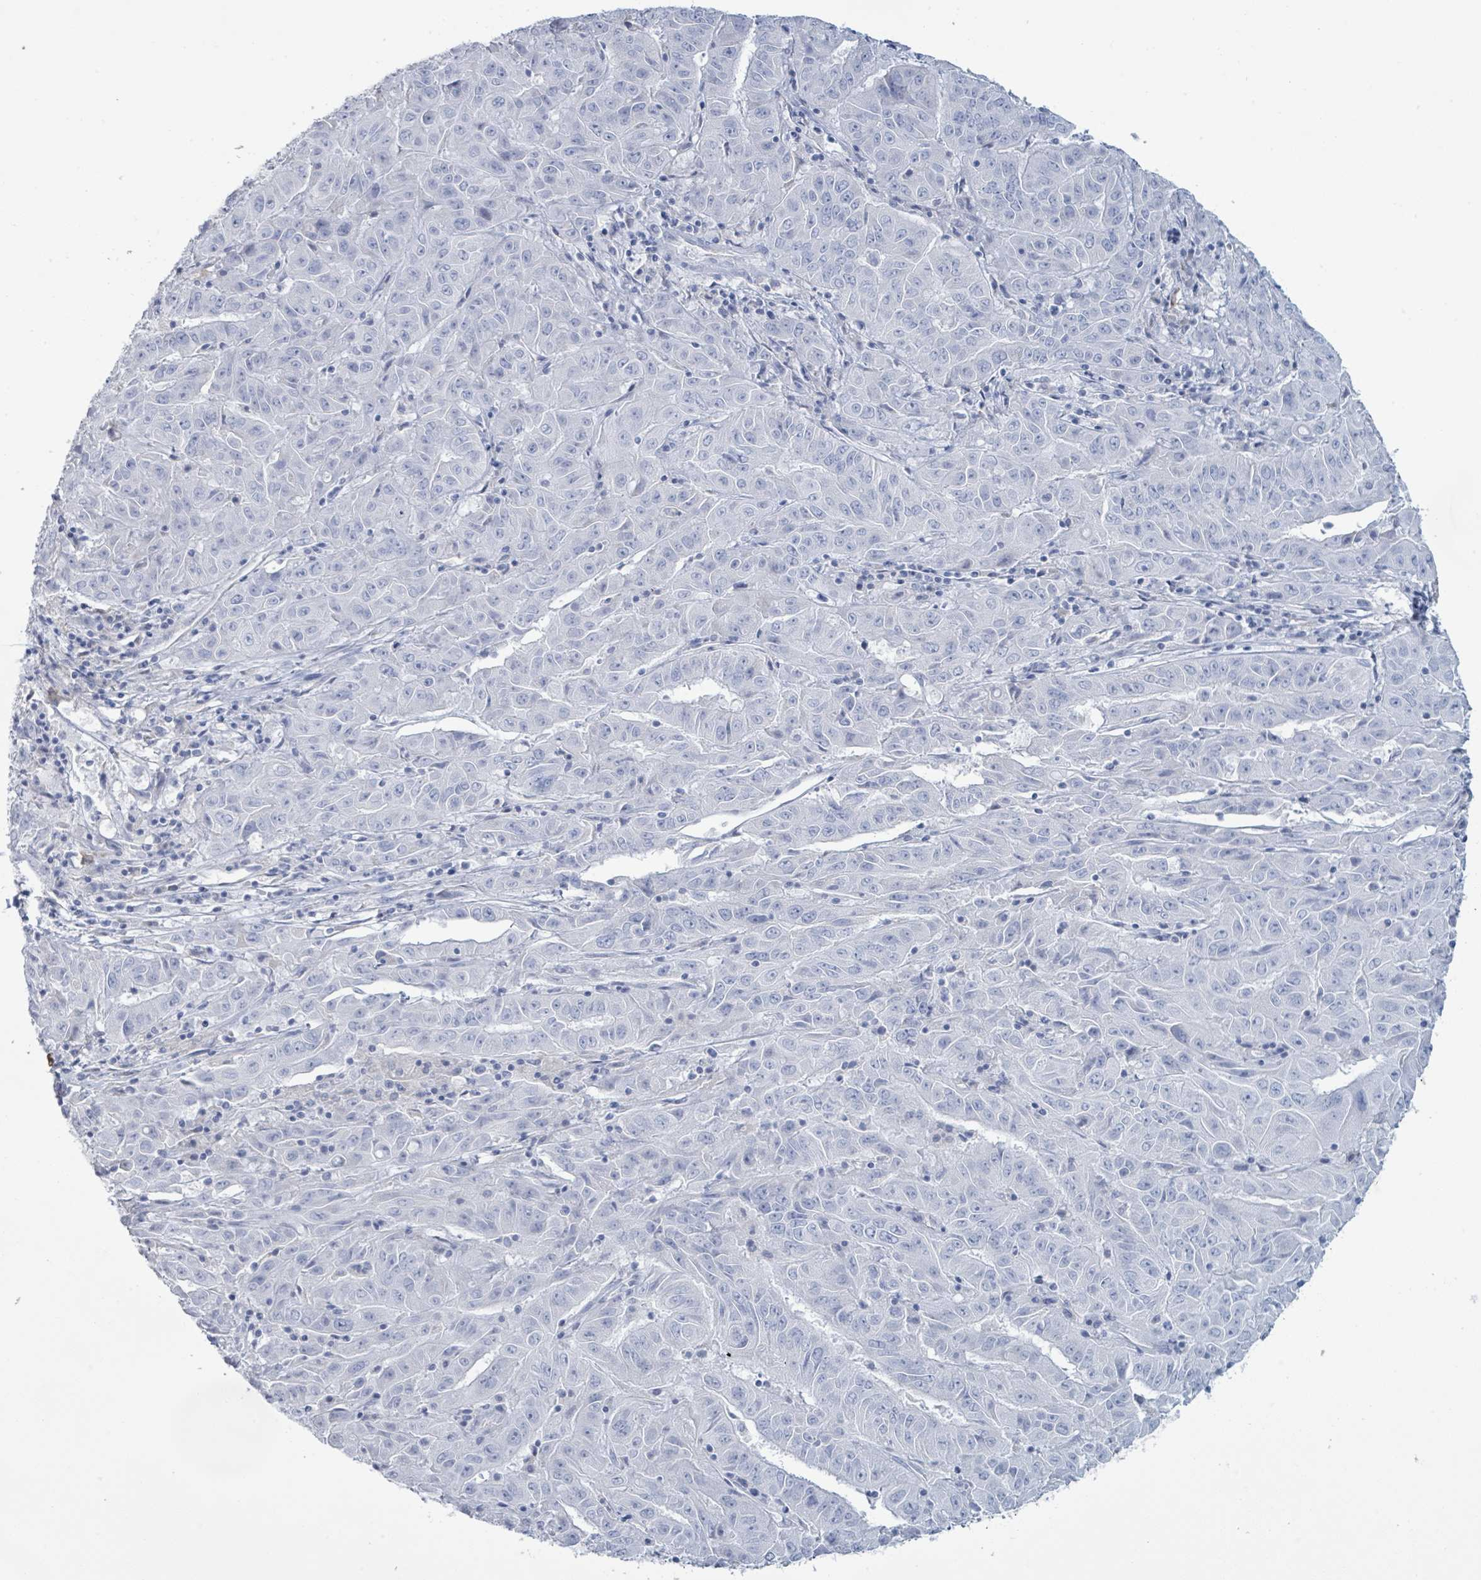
{"staining": {"intensity": "negative", "quantity": "none", "location": "none"}, "tissue": "pancreatic cancer", "cell_type": "Tumor cells", "image_type": "cancer", "snomed": [{"axis": "morphology", "description": "Adenocarcinoma, NOS"}, {"axis": "topography", "description": "Pancreas"}], "caption": "IHC histopathology image of pancreatic cancer (adenocarcinoma) stained for a protein (brown), which displays no expression in tumor cells. Brightfield microscopy of IHC stained with DAB (brown) and hematoxylin (blue), captured at high magnification.", "gene": "PGA3", "patient": {"sex": "male", "age": 63}}